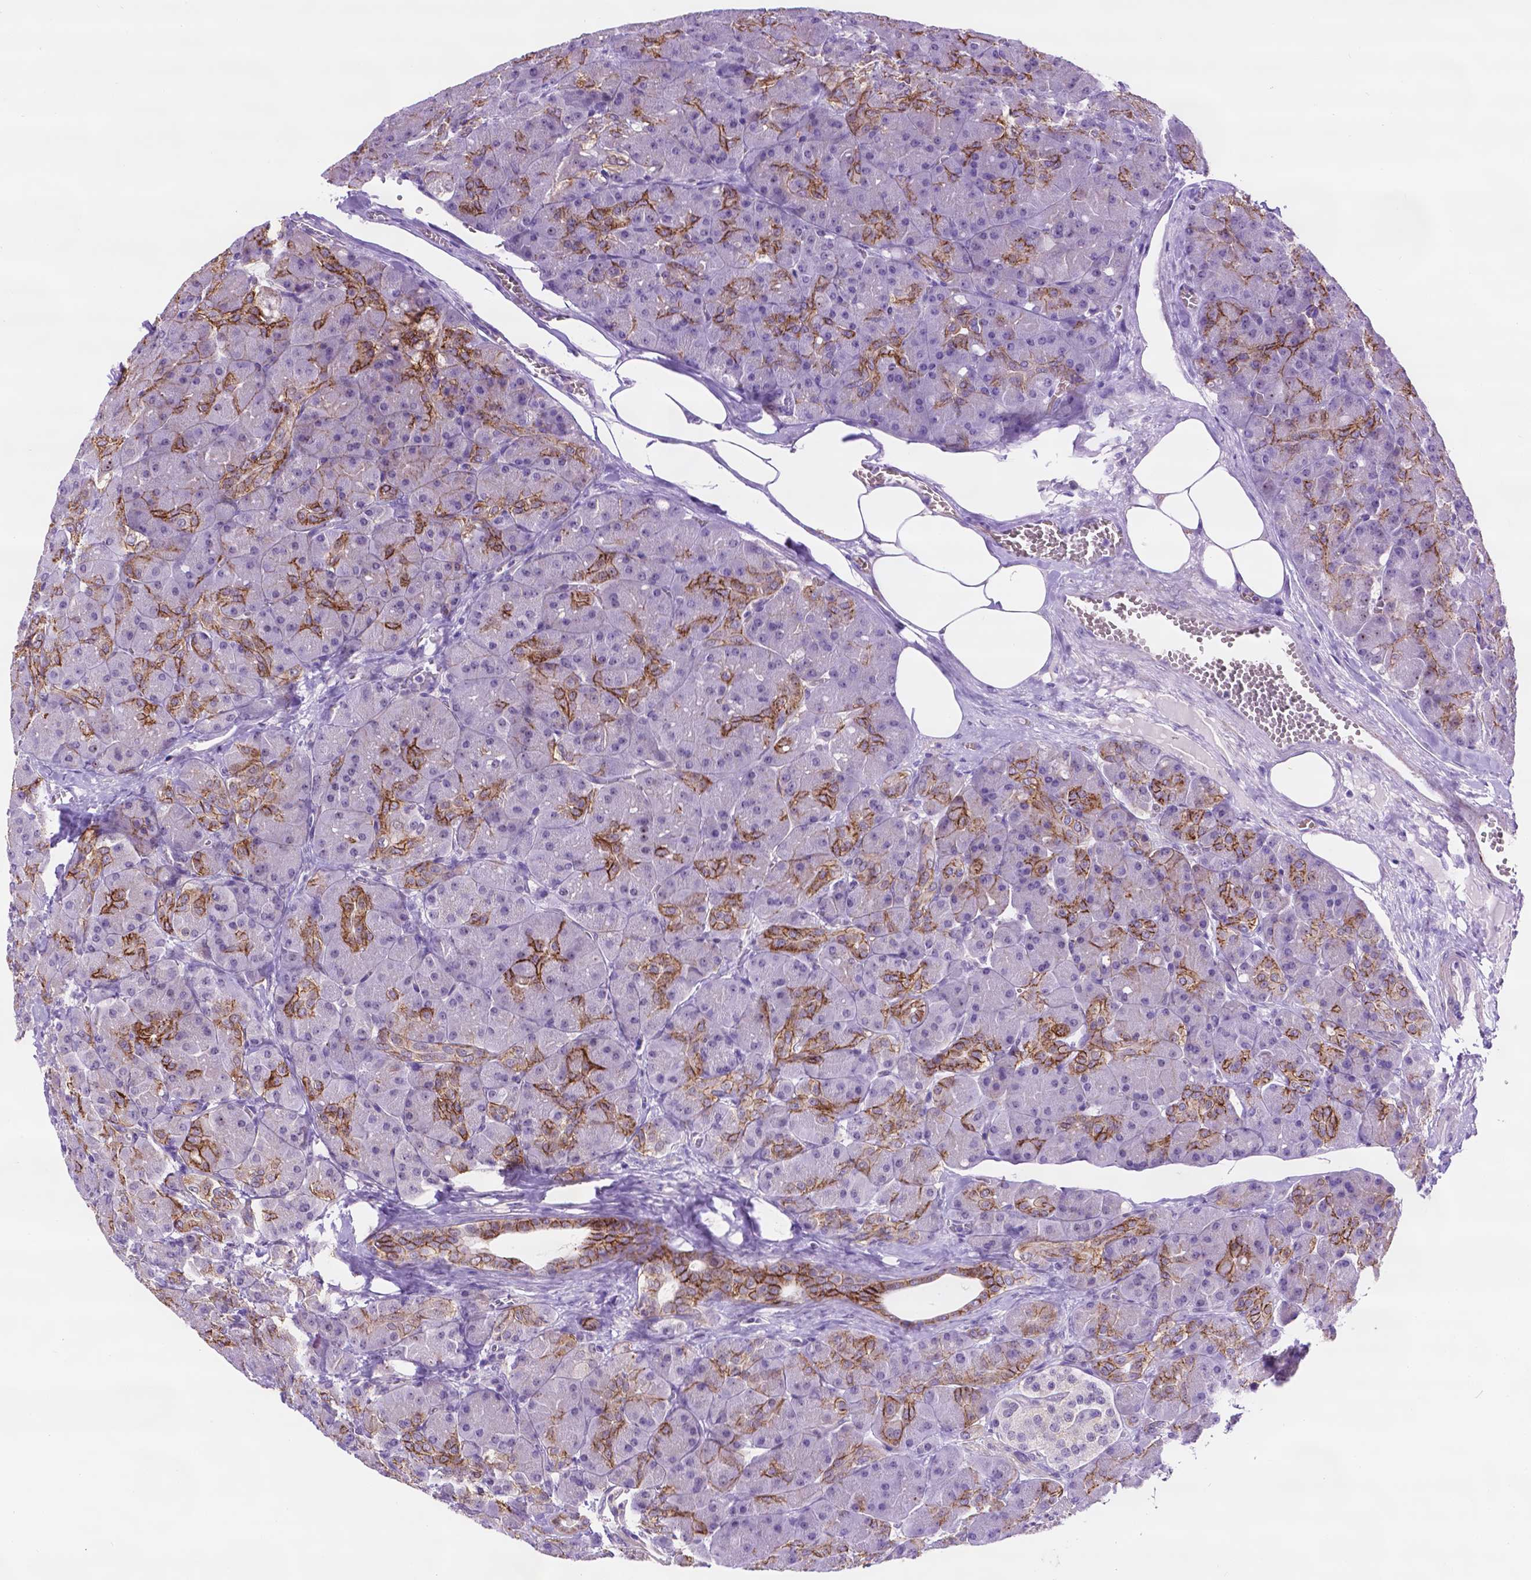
{"staining": {"intensity": "moderate", "quantity": "<25%", "location": "cytoplasmic/membranous"}, "tissue": "pancreas", "cell_type": "Exocrine glandular cells", "image_type": "normal", "snomed": [{"axis": "morphology", "description": "Normal tissue, NOS"}, {"axis": "topography", "description": "Pancreas"}], "caption": "Immunohistochemistry image of unremarkable pancreas: human pancreas stained using immunohistochemistry shows low levels of moderate protein expression localized specifically in the cytoplasmic/membranous of exocrine glandular cells, appearing as a cytoplasmic/membranous brown color.", "gene": "TACSTD2", "patient": {"sex": "male", "age": 55}}